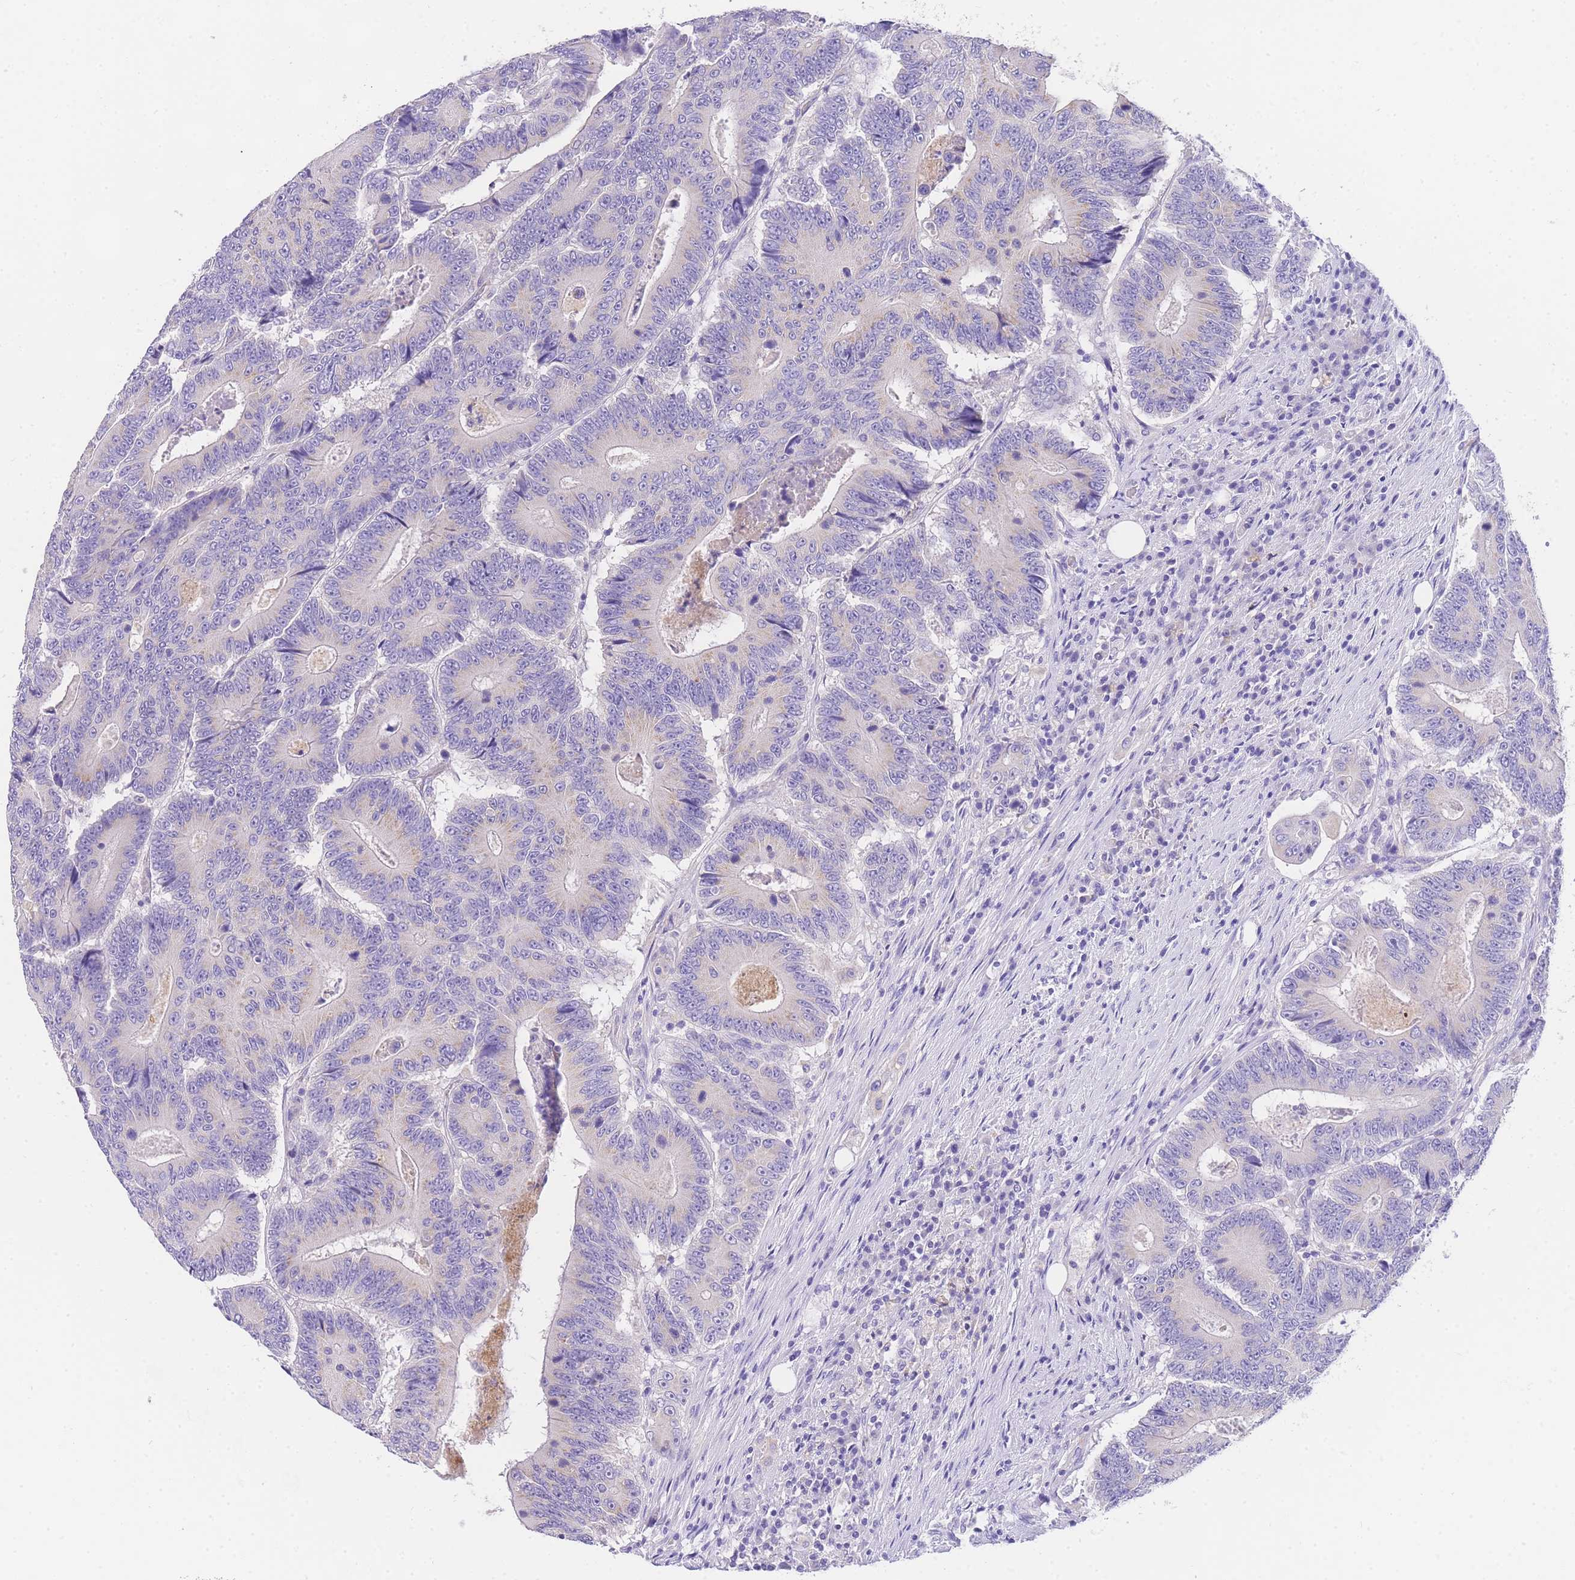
{"staining": {"intensity": "negative", "quantity": "none", "location": "none"}, "tissue": "colorectal cancer", "cell_type": "Tumor cells", "image_type": "cancer", "snomed": [{"axis": "morphology", "description": "Adenocarcinoma, NOS"}, {"axis": "topography", "description": "Colon"}], "caption": "Colorectal cancer (adenocarcinoma) was stained to show a protein in brown. There is no significant staining in tumor cells. The staining is performed using DAB brown chromogen with nuclei counter-stained in using hematoxylin.", "gene": "EPN2", "patient": {"sex": "male", "age": 83}}